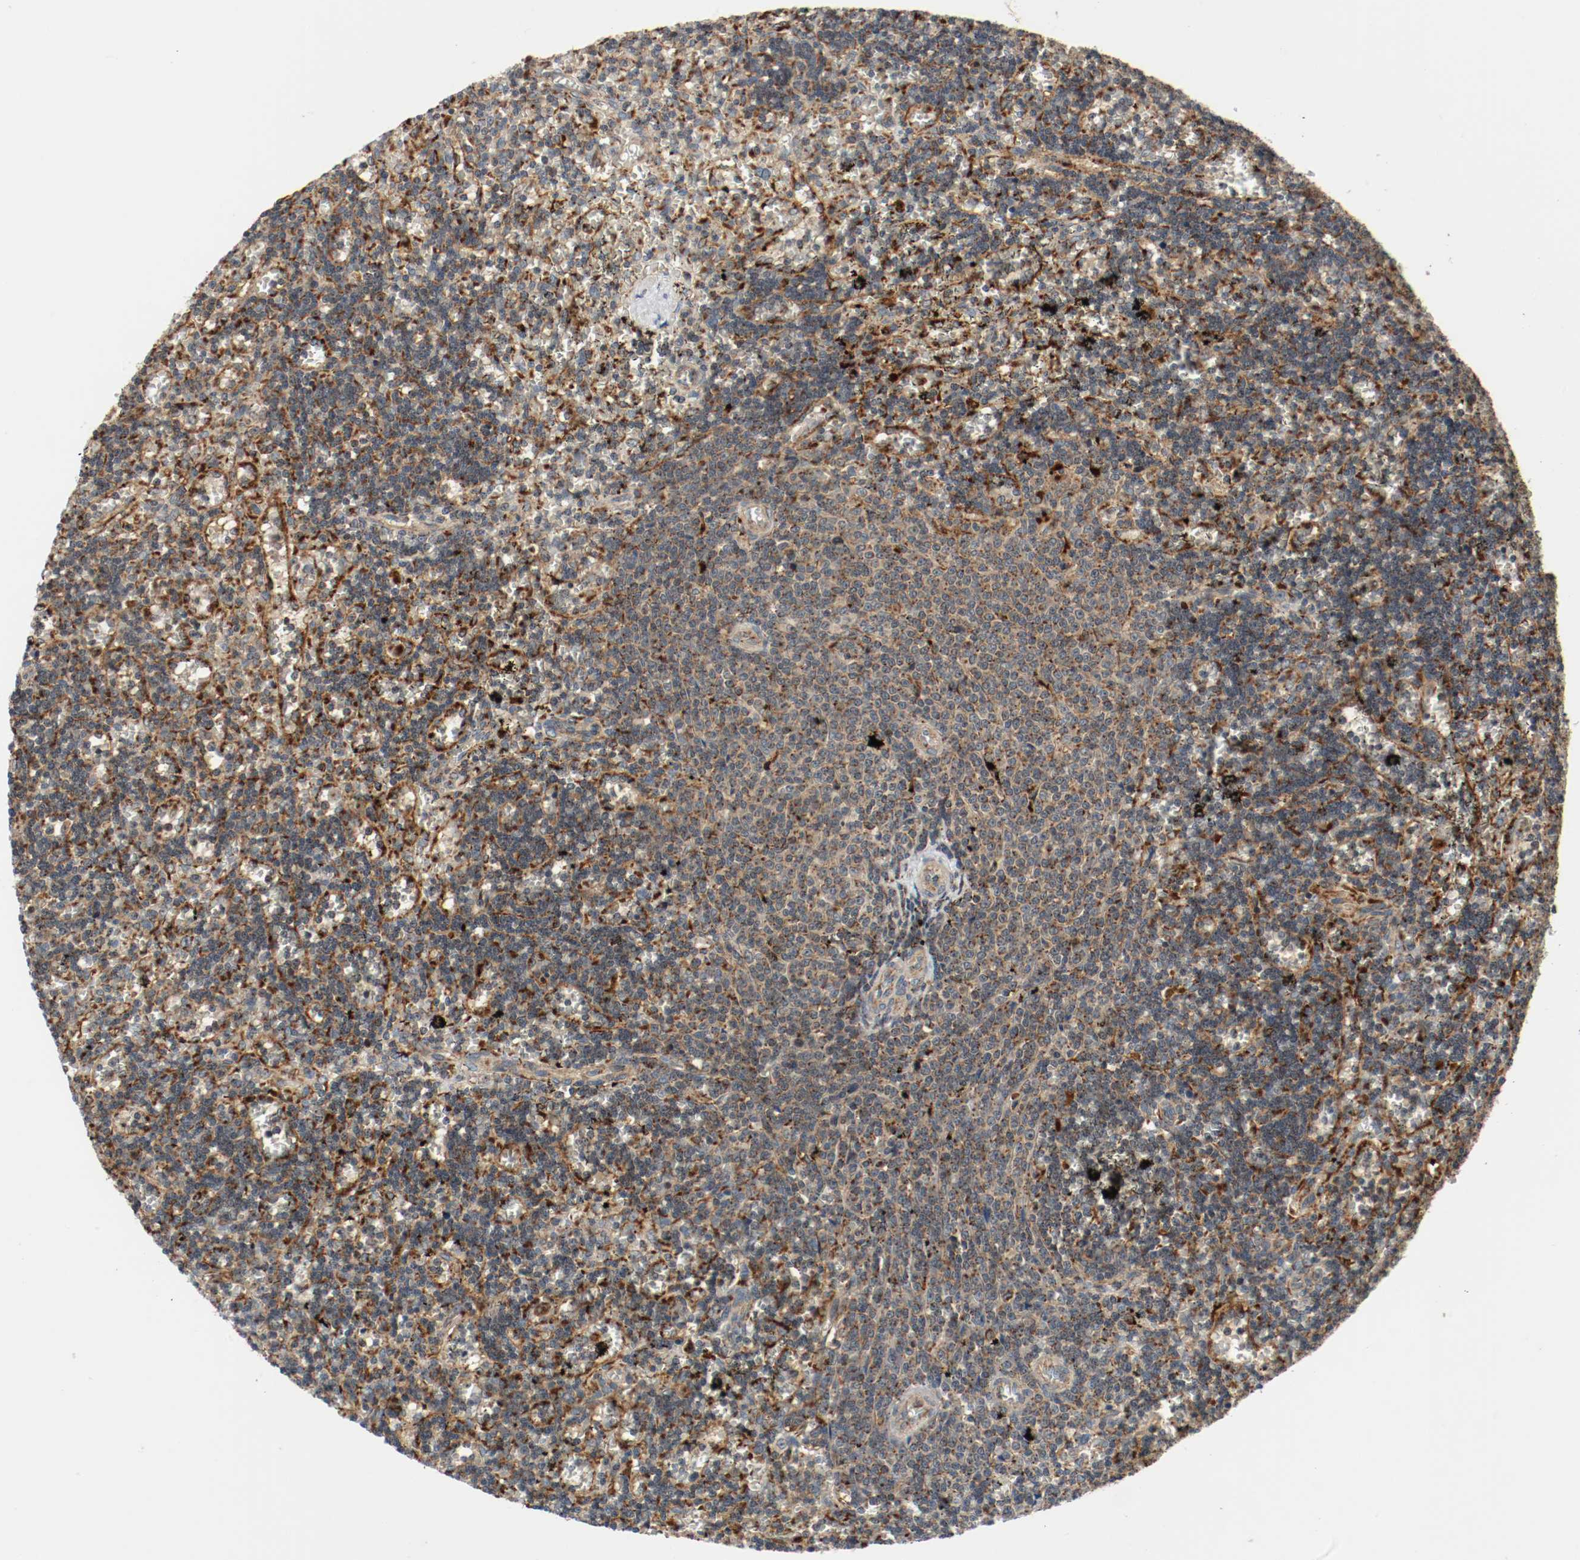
{"staining": {"intensity": "moderate", "quantity": ">75%", "location": "cytoplasmic/membranous"}, "tissue": "lymphoma", "cell_type": "Tumor cells", "image_type": "cancer", "snomed": [{"axis": "morphology", "description": "Malignant lymphoma, non-Hodgkin's type, Low grade"}, {"axis": "topography", "description": "Spleen"}], "caption": "Human lymphoma stained for a protein (brown) exhibits moderate cytoplasmic/membranous positive positivity in about >75% of tumor cells.", "gene": "LAMP2", "patient": {"sex": "male", "age": 60}}